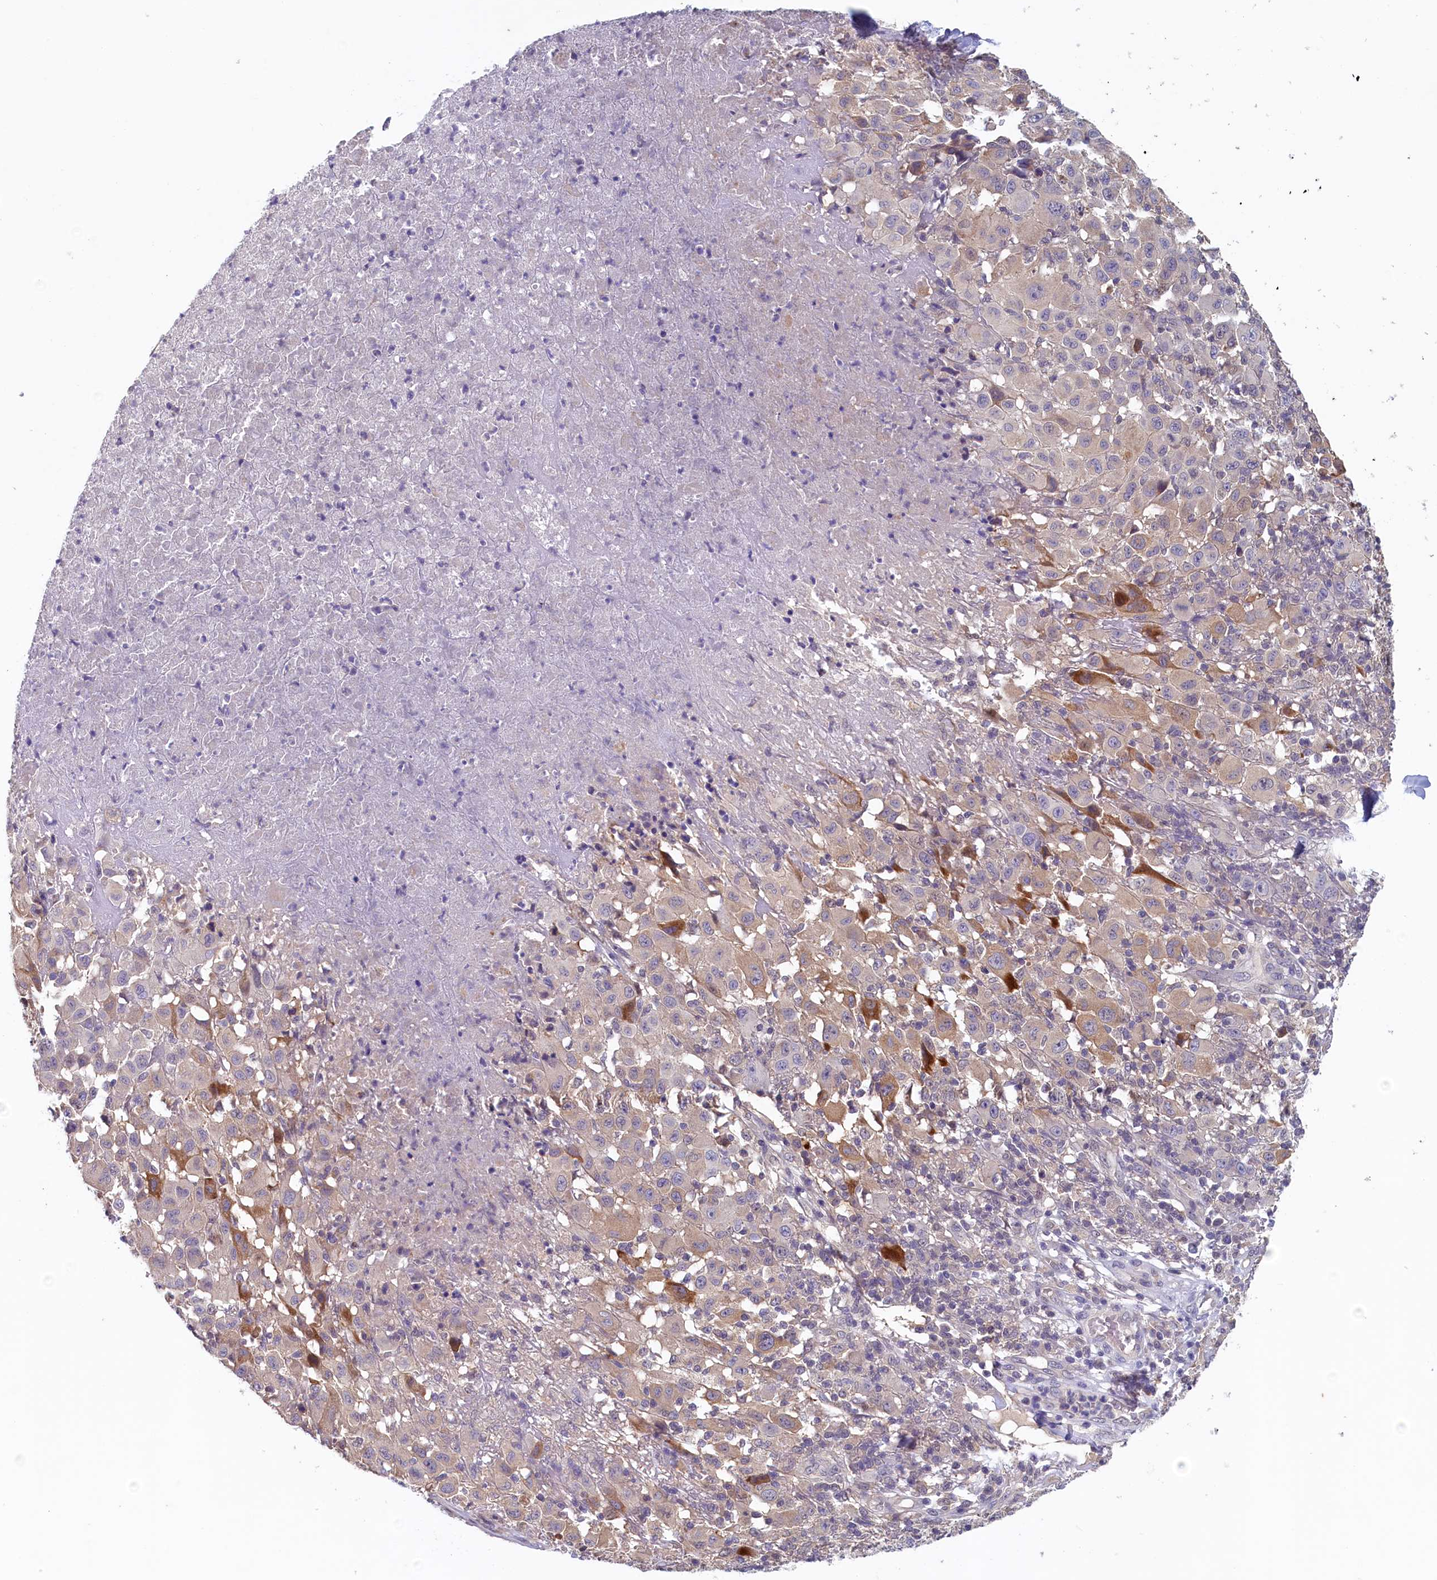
{"staining": {"intensity": "moderate", "quantity": "<25%", "location": "cytoplasmic/membranous"}, "tissue": "melanoma", "cell_type": "Tumor cells", "image_type": "cancer", "snomed": [{"axis": "morphology", "description": "Malignant melanoma, NOS"}, {"axis": "topography", "description": "Skin"}], "caption": "Tumor cells show moderate cytoplasmic/membranous expression in approximately <25% of cells in melanoma. (Stains: DAB (3,3'-diaminobenzidine) in brown, nuclei in blue, Microscopy: brightfield microscopy at high magnification).", "gene": "NUBP2", "patient": {"sex": "male", "age": 73}}